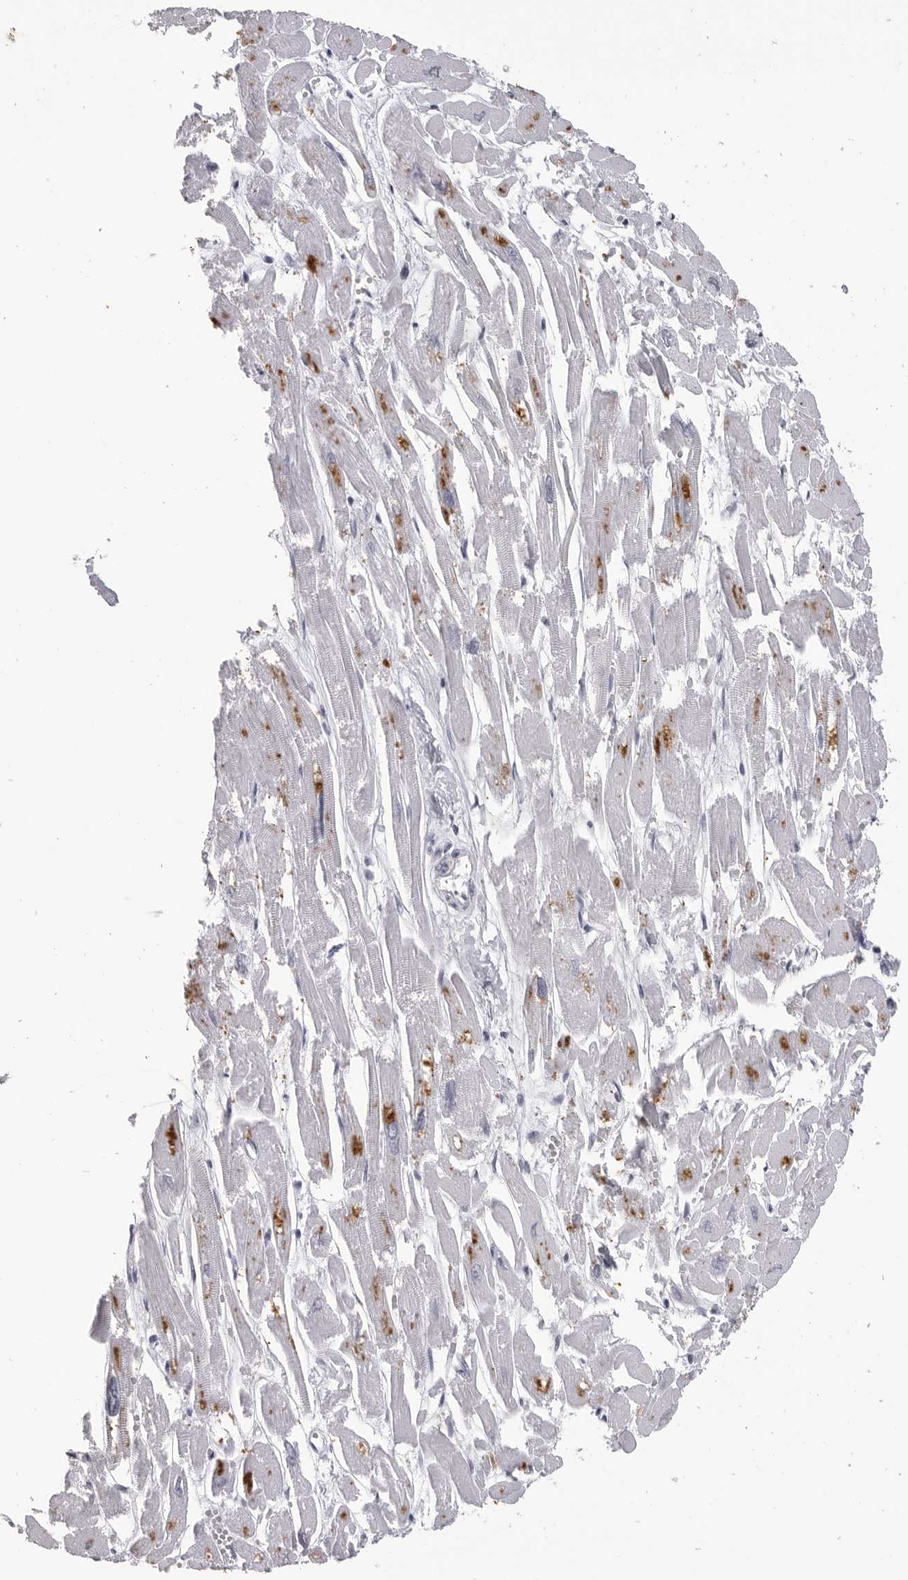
{"staining": {"intensity": "negative", "quantity": "none", "location": "none"}, "tissue": "heart muscle", "cell_type": "Cardiomyocytes", "image_type": "normal", "snomed": [{"axis": "morphology", "description": "Normal tissue, NOS"}, {"axis": "topography", "description": "Heart"}], "caption": "DAB (3,3'-diaminobenzidine) immunohistochemical staining of unremarkable heart muscle reveals no significant positivity in cardiomyocytes.", "gene": "LGALS4", "patient": {"sex": "male", "age": 54}}